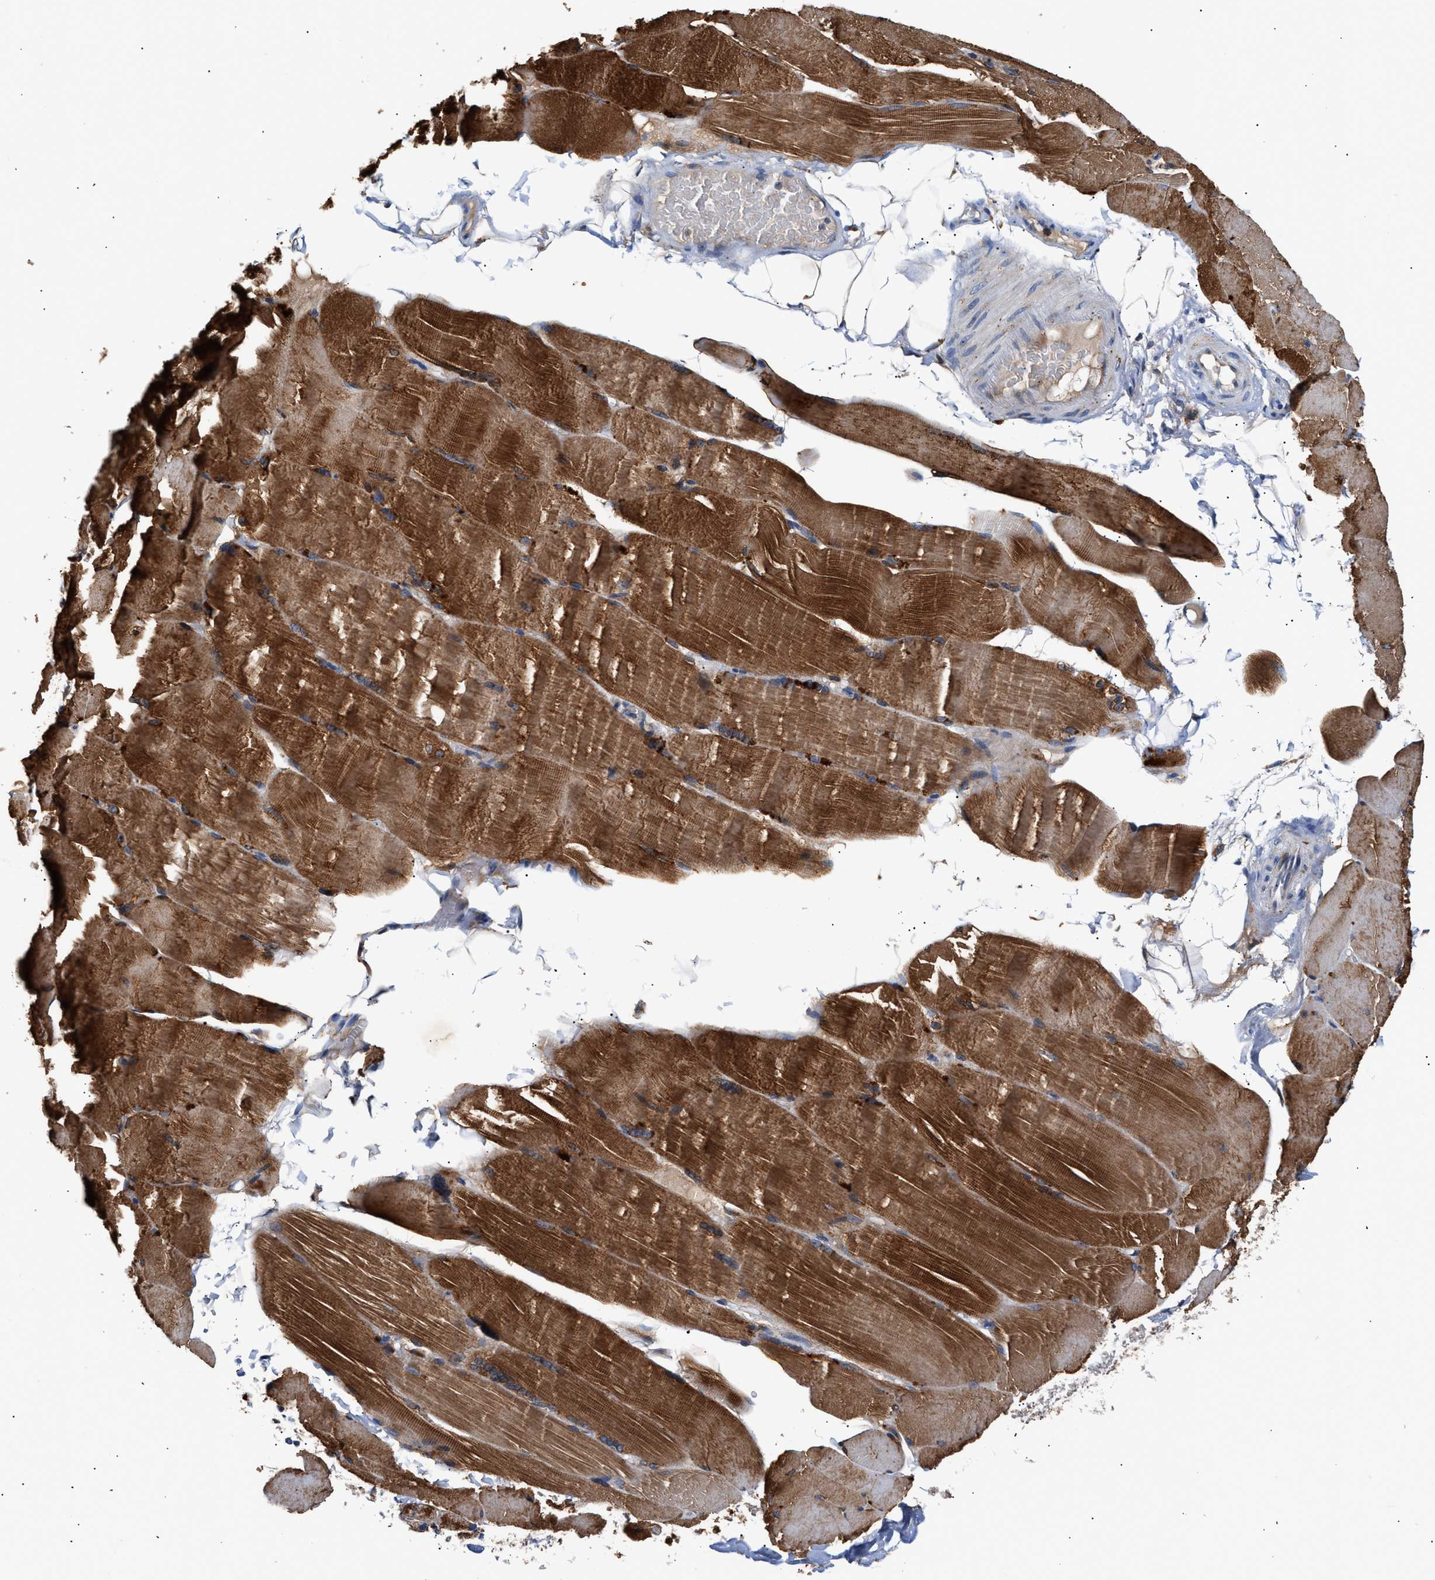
{"staining": {"intensity": "strong", "quantity": ">75%", "location": "cytoplasmic/membranous"}, "tissue": "skeletal muscle", "cell_type": "Myocytes", "image_type": "normal", "snomed": [{"axis": "morphology", "description": "Normal tissue, NOS"}, {"axis": "topography", "description": "Skin"}, {"axis": "topography", "description": "Skeletal muscle"}], "caption": "Immunohistochemistry (IHC) of normal skeletal muscle demonstrates high levels of strong cytoplasmic/membranous positivity in about >75% of myocytes. (DAB (3,3'-diaminobenzidine) = brown stain, brightfield microscopy at high magnification).", "gene": "CCDC146", "patient": {"sex": "male", "age": 83}}